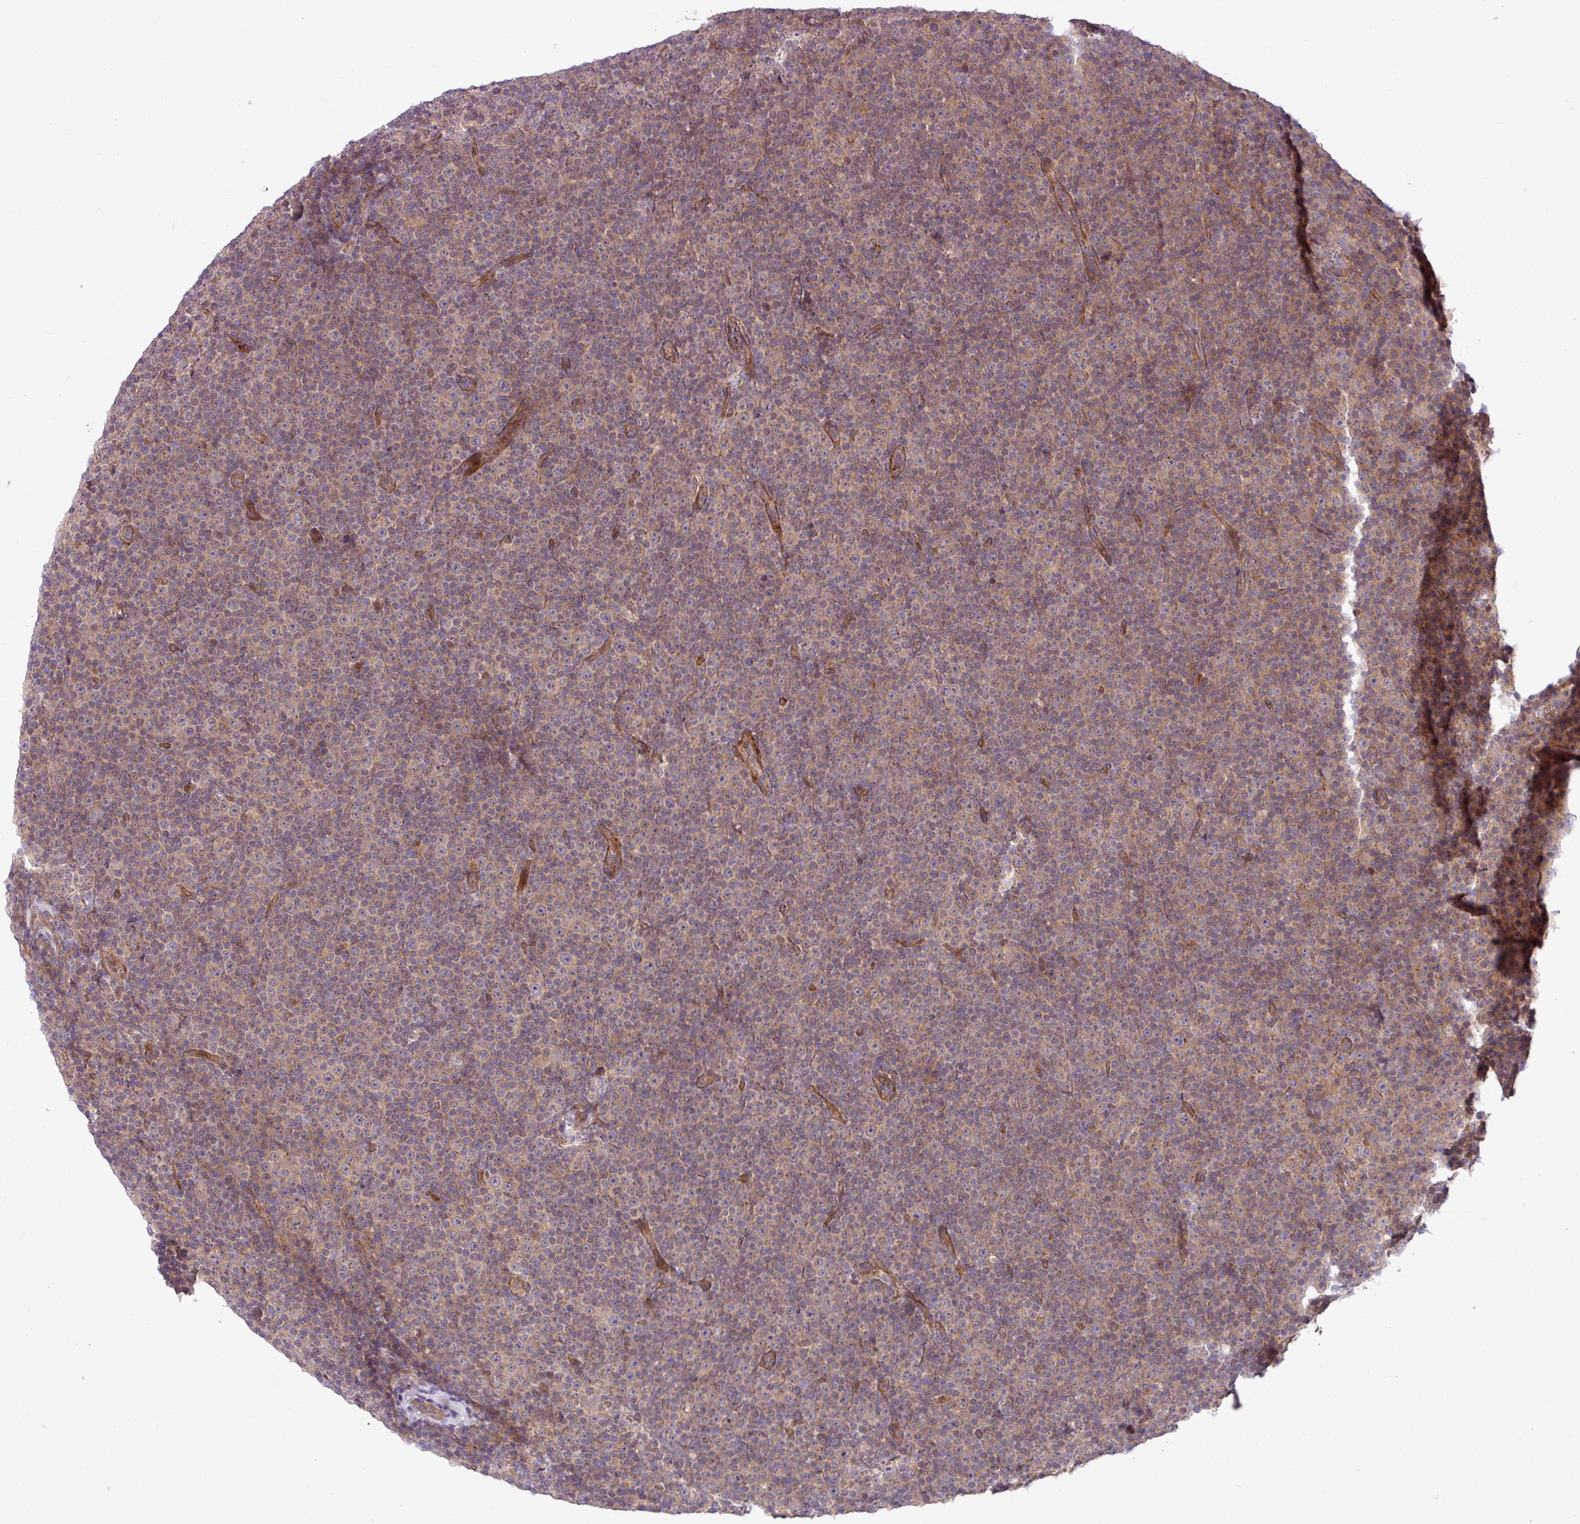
{"staining": {"intensity": "weak", "quantity": "25%-75%", "location": "cytoplasmic/membranous"}, "tissue": "lymphoma", "cell_type": "Tumor cells", "image_type": "cancer", "snomed": [{"axis": "morphology", "description": "Malignant lymphoma, non-Hodgkin's type, Low grade"}, {"axis": "topography", "description": "Lymph node"}], "caption": "DAB immunohistochemical staining of human malignant lymphoma, non-Hodgkin's type (low-grade) reveals weak cytoplasmic/membranous protein staining in about 25%-75% of tumor cells. Using DAB (brown) and hematoxylin (blue) stains, captured at high magnification using brightfield microscopy.", "gene": "CNTRL", "patient": {"sex": "female", "age": 67}}